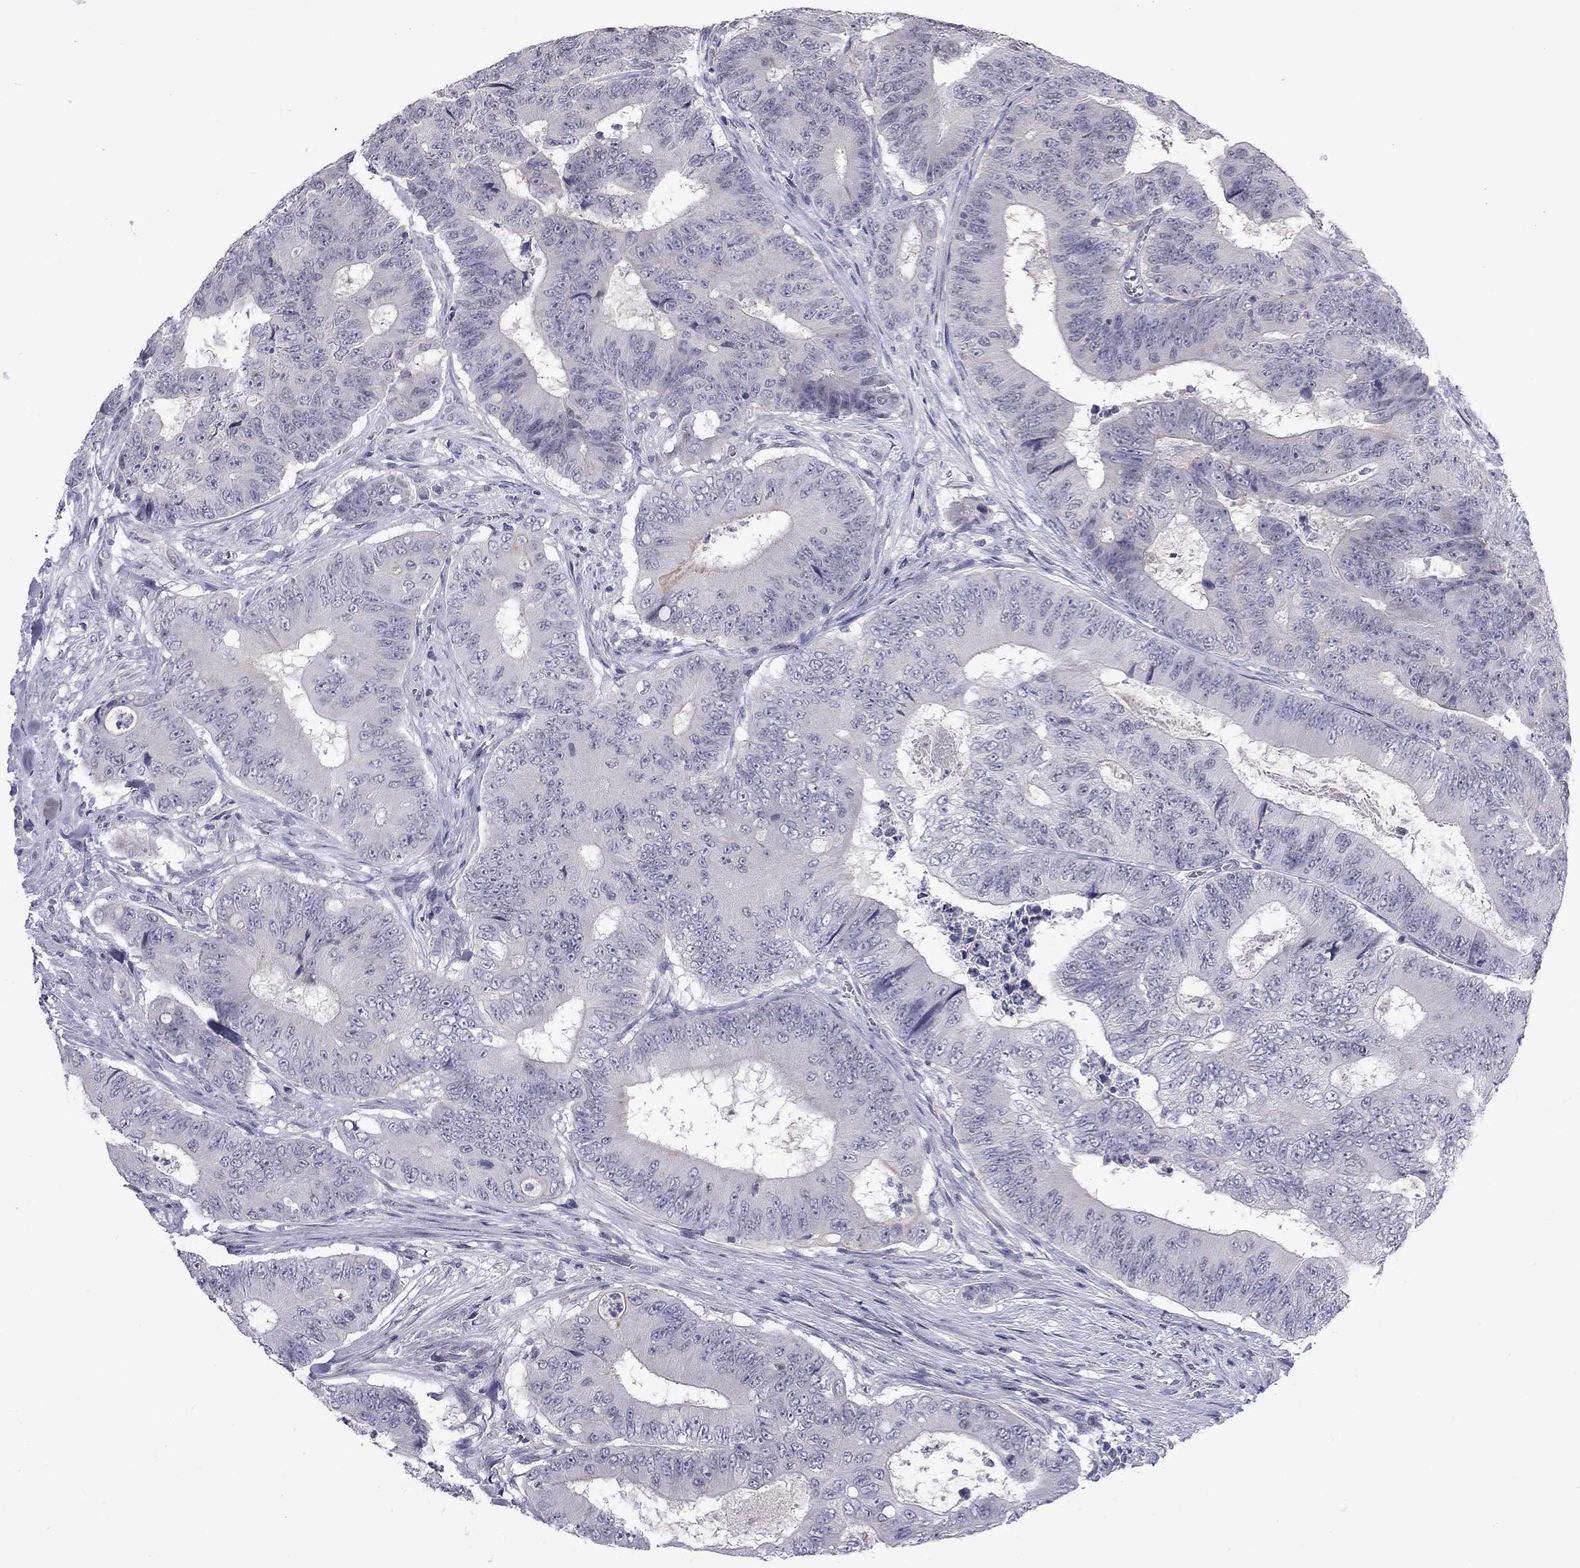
{"staining": {"intensity": "negative", "quantity": "none", "location": "none"}, "tissue": "colorectal cancer", "cell_type": "Tumor cells", "image_type": "cancer", "snomed": [{"axis": "morphology", "description": "Adenocarcinoma, NOS"}, {"axis": "topography", "description": "Colon"}], "caption": "A high-resolution image shows IHC staining of adenocarcinoma (colorectal), which demonstrates no significant staining in tumor cells.", "gene": "RTL9", "patient": {"sex": "female", "age": 48}}